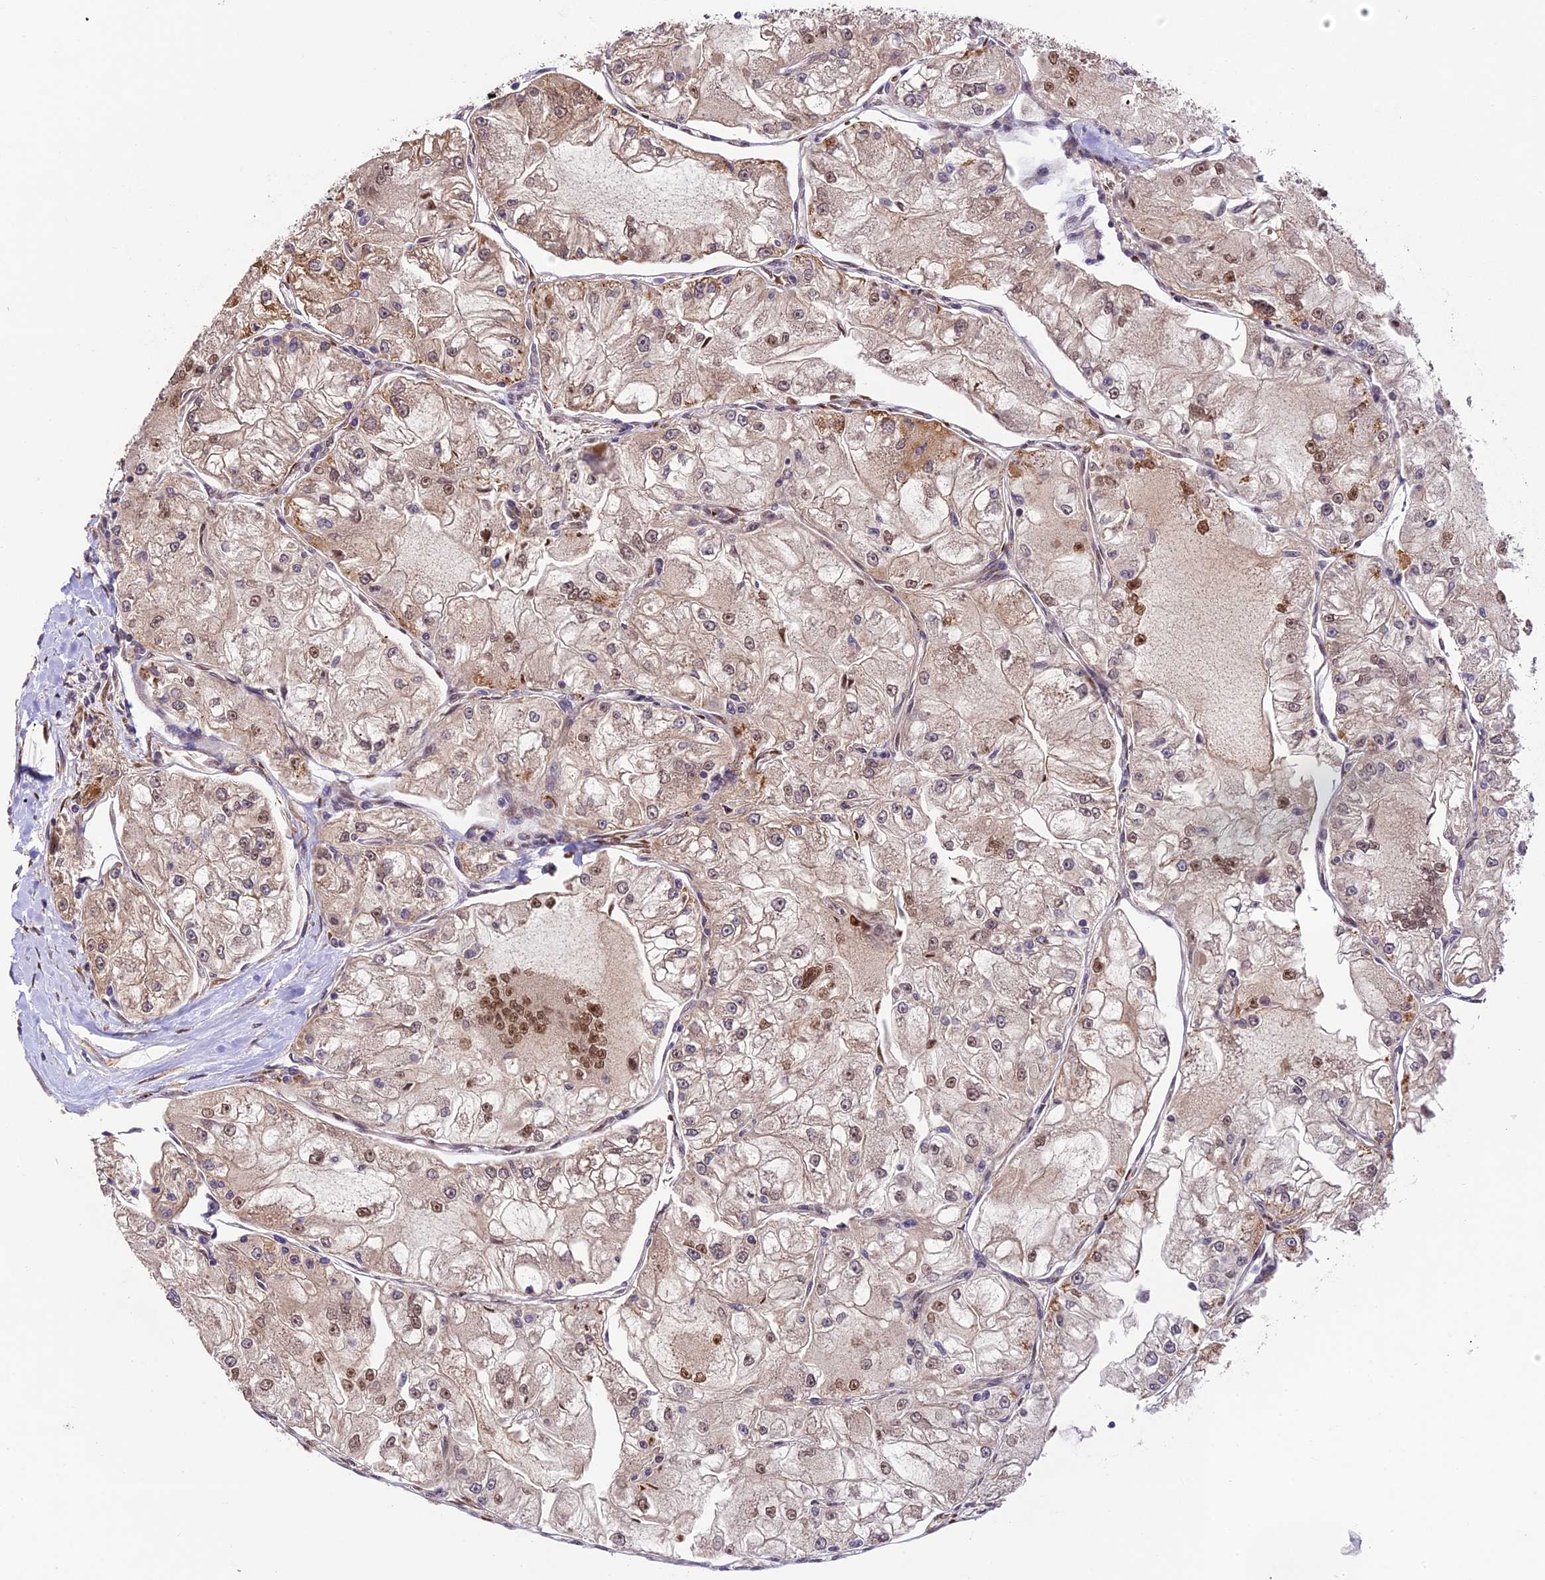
{"staining": {"intensity": "moderate", "quantity": "25%-75%", "location": "nuclear"}, "tissue": "renal cancer", "cell_type": "Tumor cells", "image_type": "cancer", "snomed": [{"axis": "morphology", "description": "Adenocarcinoma, NOS"}, {"axis": "topography", "description": "Kidney"}], "caption": "Immunohistochemical staining of human renal cancer (adenocarcinoma) shows medium levels of moderate nuclear protein staining in approximately 25%-75% of tumor cells.", "gene": "TRIM22", "patient": {"sex": "female", "age": 72}}